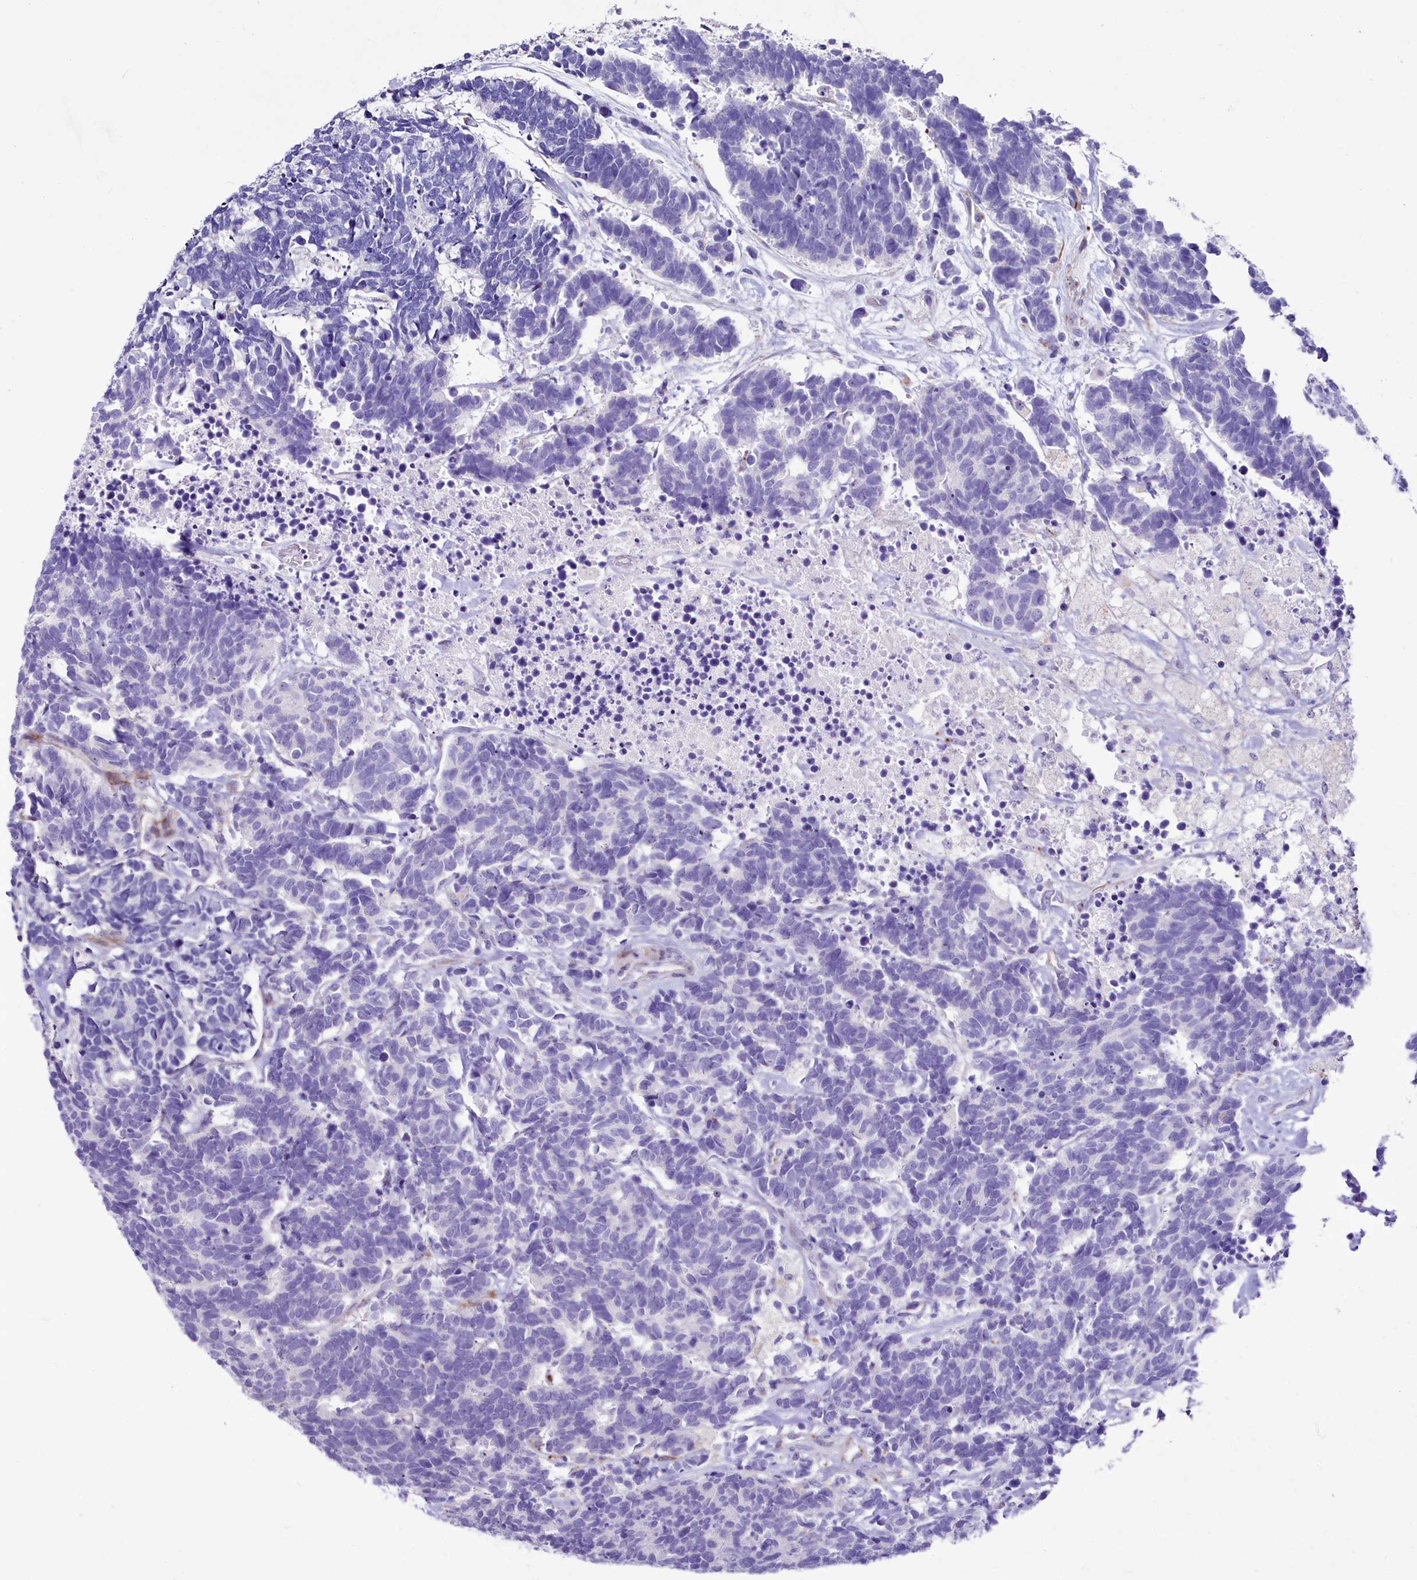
{"staining": {"intensity": "negative", "quantity": "none", "location": "none"}, "tissue": "carcinoid", "cell_type": "Tumor cells", "image_type": "cancer", "snomed": [{"axis": "morphology", "description": "Carcinoma, NOS"}, {"axis": "morphology", "description": "Carcinoid, malignant, NOS"}, {"axis": "topography", "description": "Urinary bladder"}], "caption": "This image is of carcinoid stained with immunohistochemistry (IHC) to label a protein in brown with the nuclei are counter-stained blue. There is no expression in tumor cells.", "gene": "SH3TC2", "patient": {"sex": "male", "age": 57}}